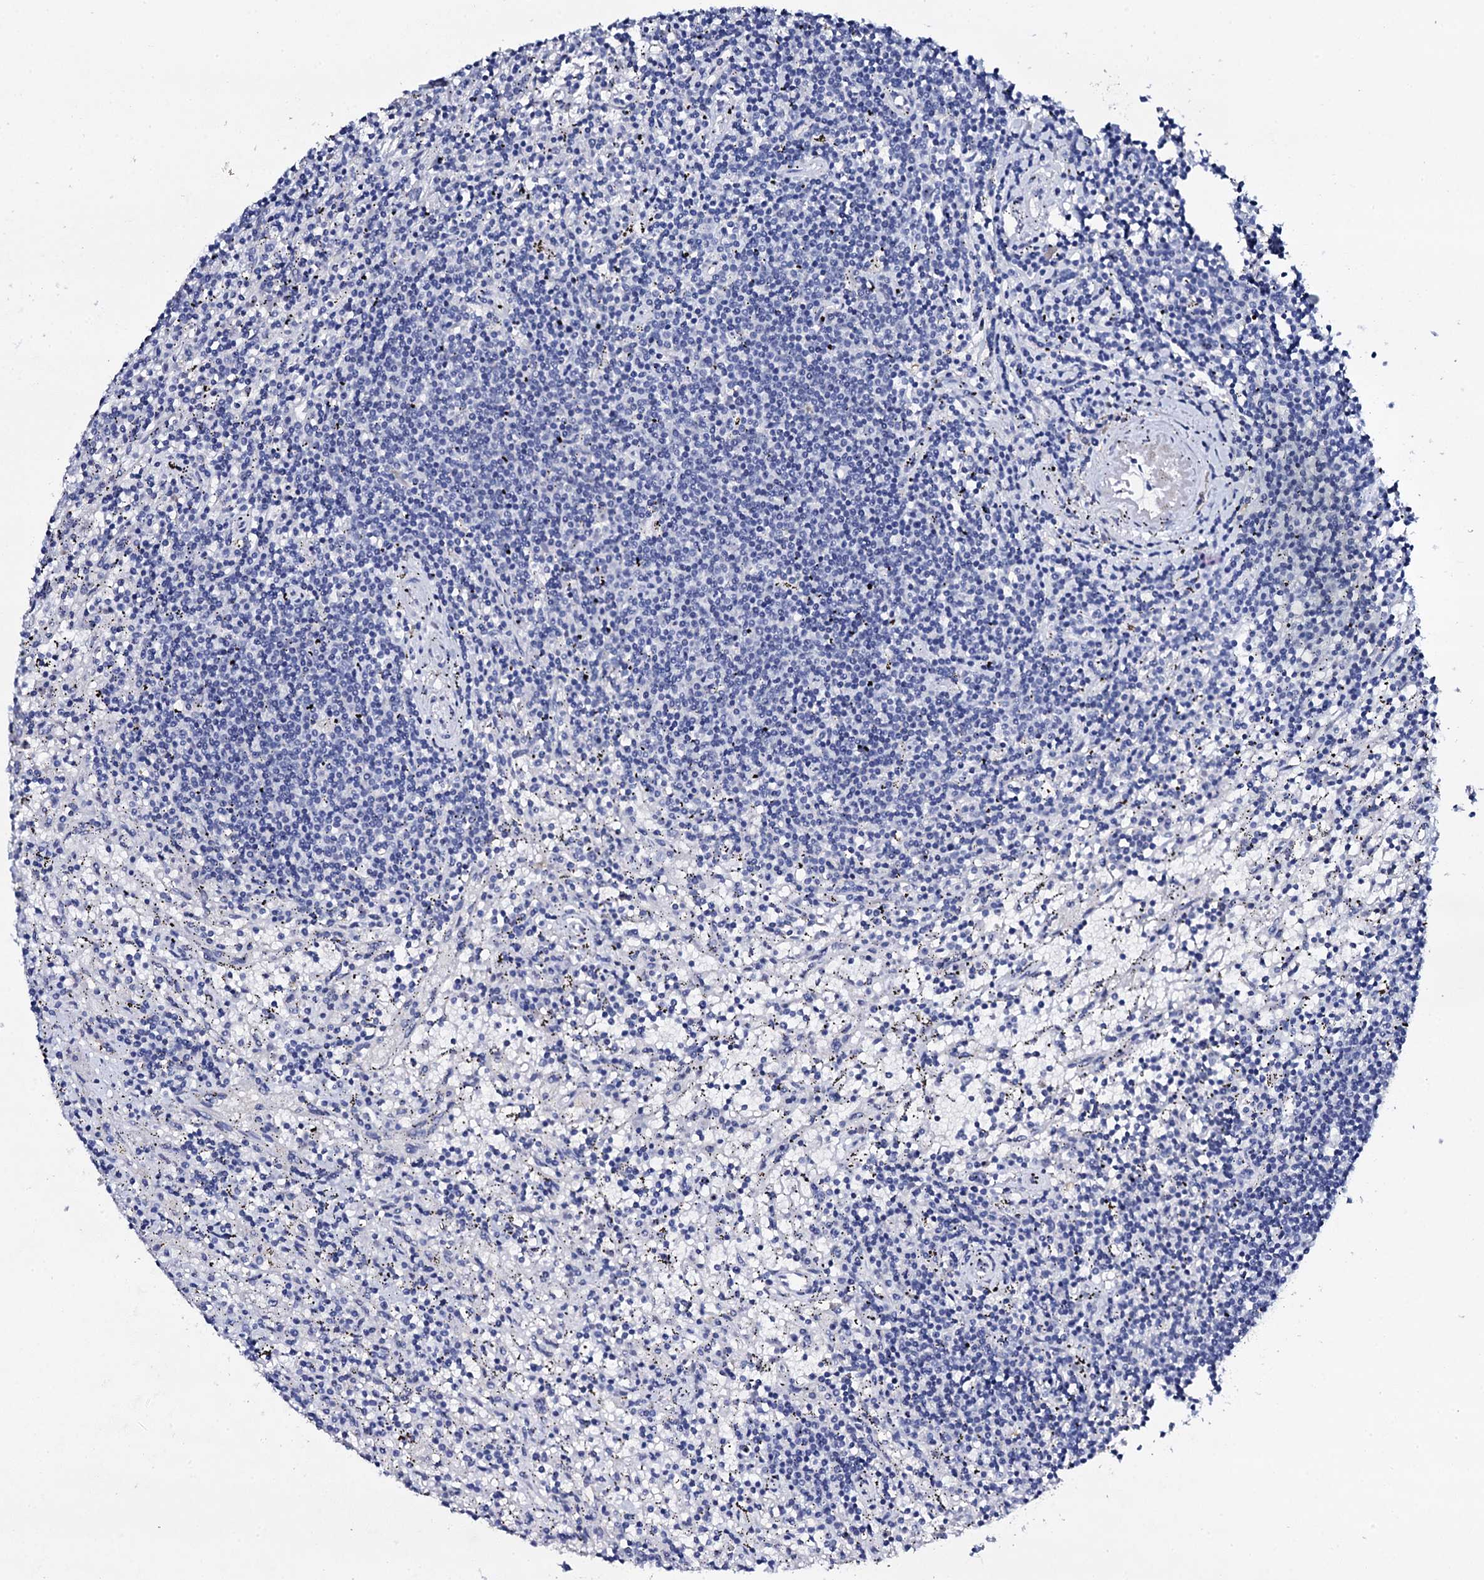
{"staining": {"intensity": "negative", "quantity": "none", "location": "none"}, "tissue": "lymphoma", "cell_type": "Tumor cells", "image_type": "cancer", "snomed": [{"axis": "morphology", "description": "Malignant lymphoma, non-Hodgkin's type, Low grade"}, {"axis": "topography", "description": "Spleen"}], "caption": "Malignant lymphoma, non-Hodgkin's type (low-grade) was stained to show a protein in brown. There is no significant staining in tumor cells. (Brightfield microscopy of DAB immunohistochemistry (IHC) at high magnification).", "gene": "FBXL16", "patient": {"sex": "male", "age": 76}}